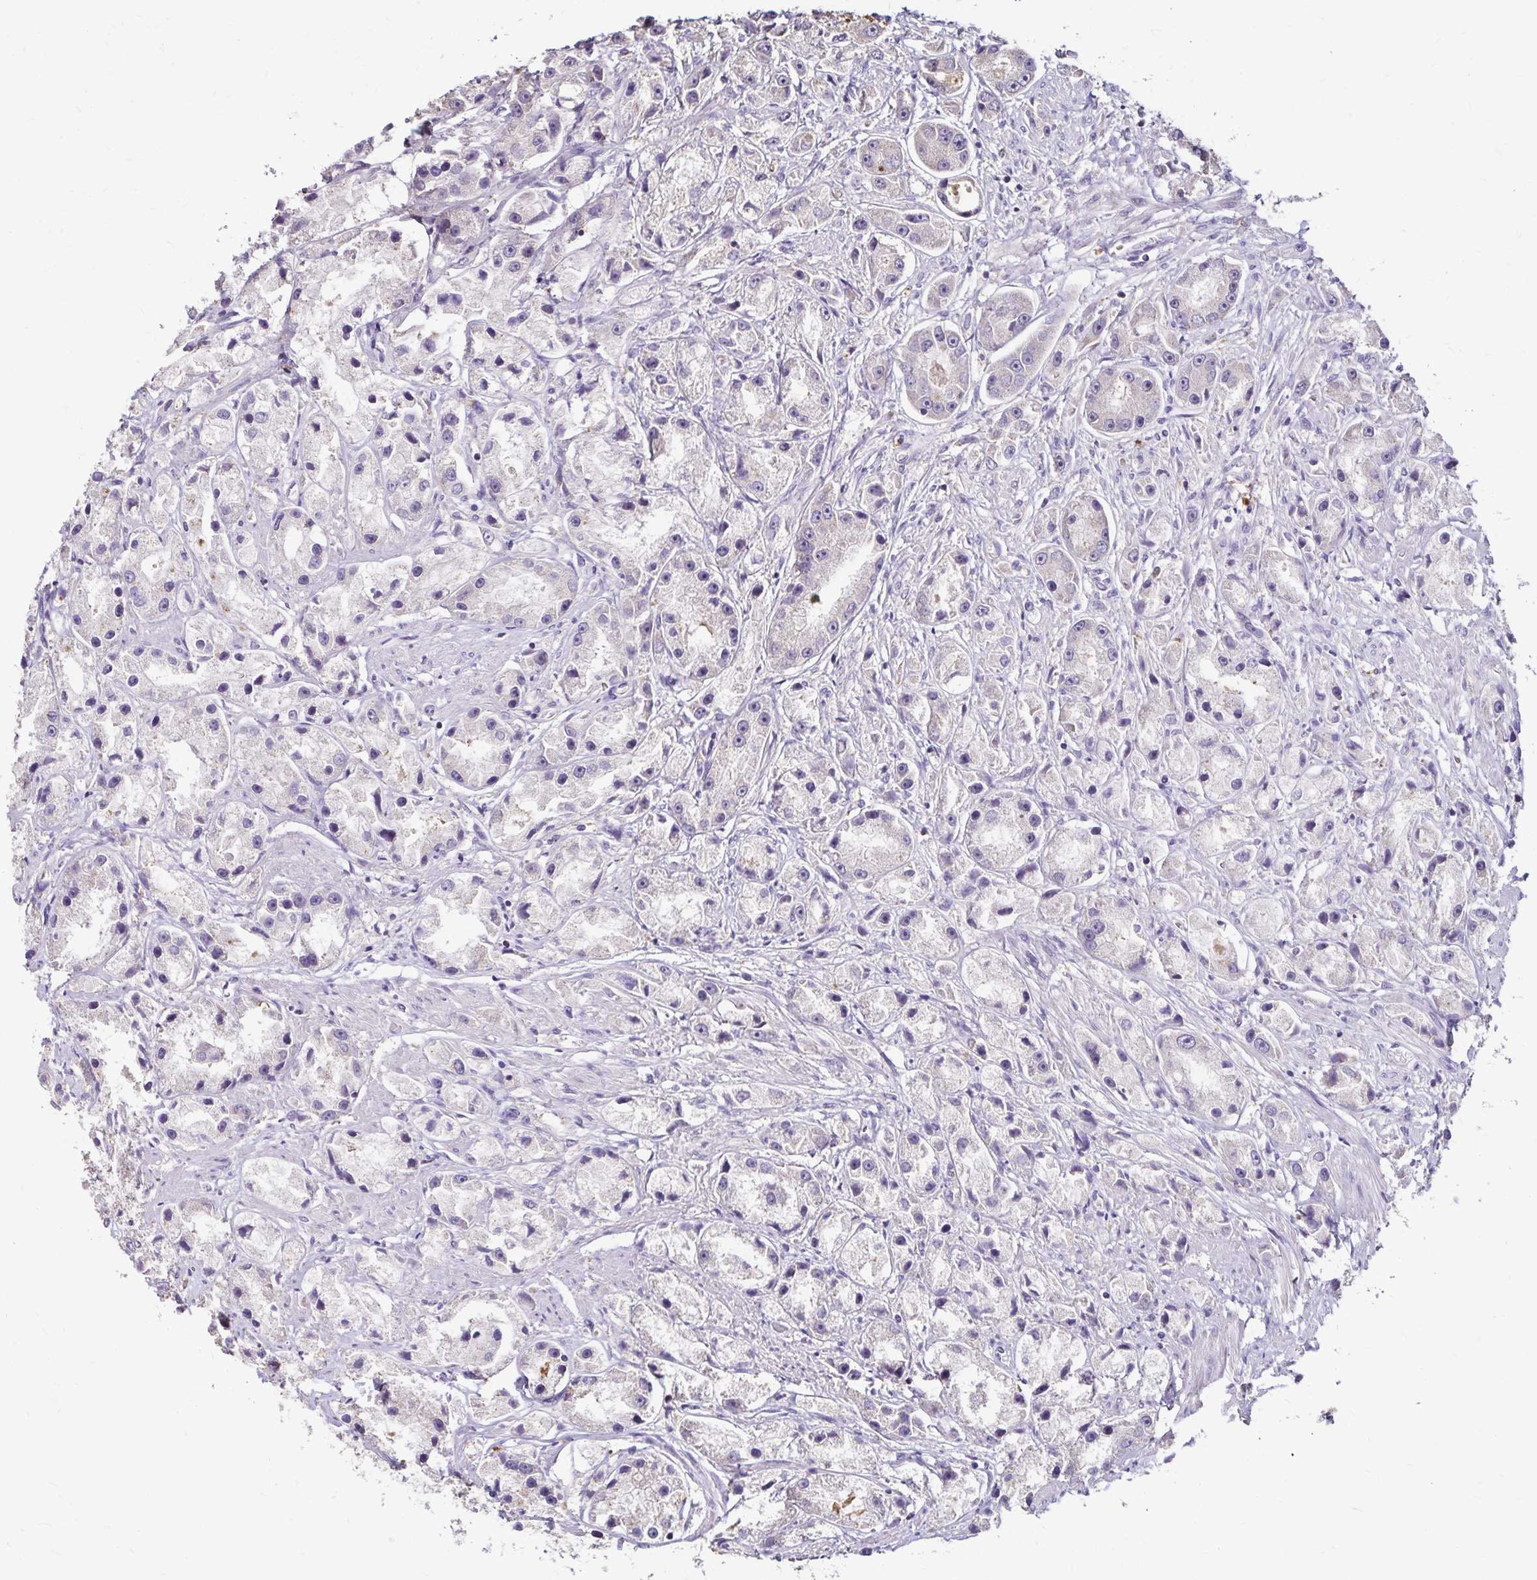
{"staining": {"intensity": "negative", "quantity": "none", "location": "none"}, "tissue": "prostate cancer", "cell_type": "Tumor cells", "image_type": "cancer", "snomed": [{"axis": "morphology", "description": "Adenocarcinoma, High grade"}, {"axis": "topography", "description": "Prostate"}], "caption": "The micrograph displays no significant staining in tumor cells of prostate adenocarcinoma (high-grade).", "gene": "EMC10", "patient": {"sex": "male", "age": 67}}